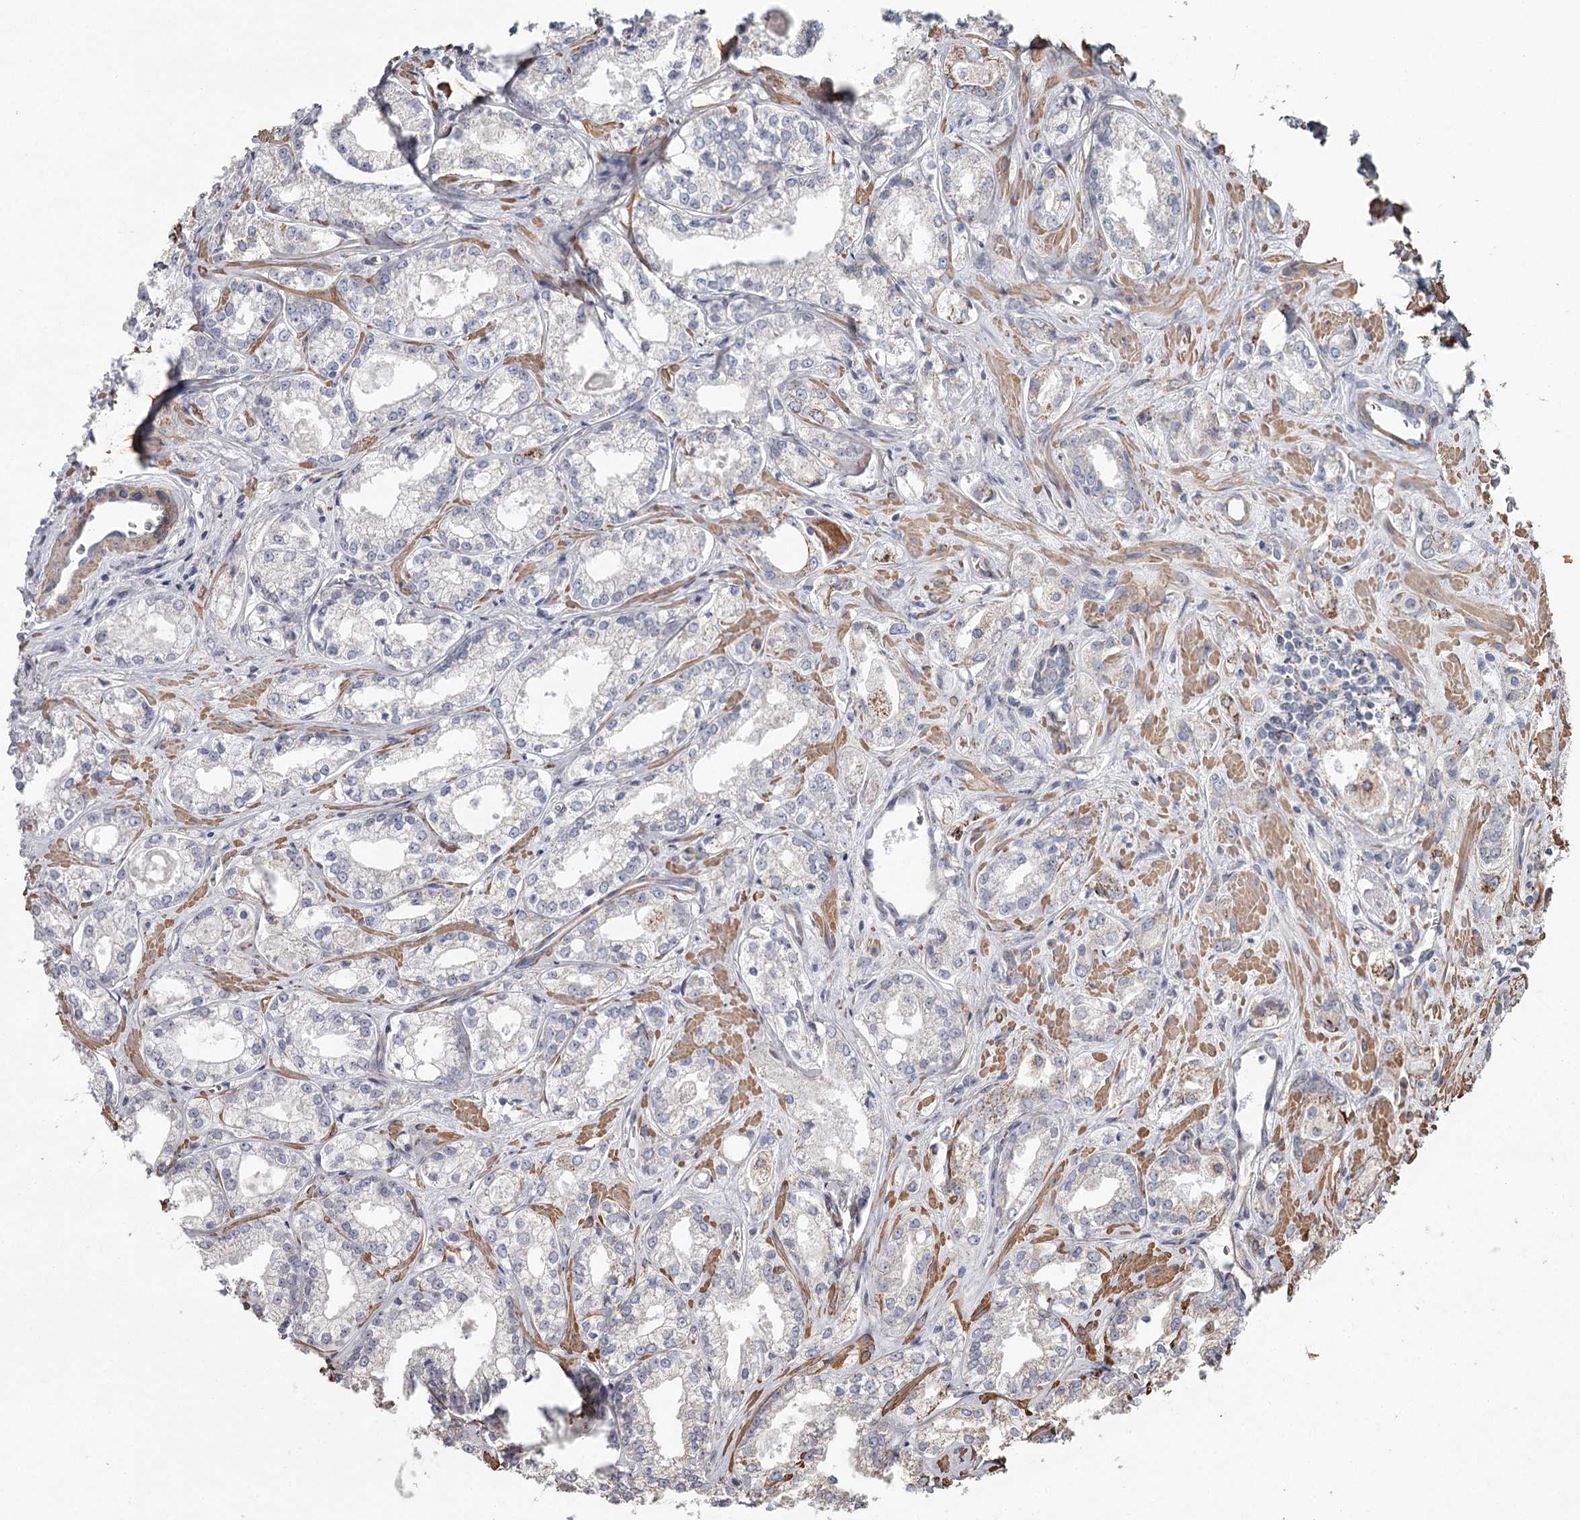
{"staining": {"intensity": "negative", "quantity": "none", "location": "none"}, "tissue": "prostate cancer", "cell_type": "Tumor cells", "image_type": "cancer", "snomed": [{"axis": "morphology", "description": "Adenocarcinoma, Low grade"}, {"axis": "topography", "description": "Prostate"}], "caption": "Immunohistochemistry (IHC) image of neoplastic tissue: prostate low-grade adenocarcinoma stained with DAB (3,3'-diaminobenzidine) exhibits no significant protein positivity in tumor cells.", "gene": "DHRS9", "patient": {"sex": "male", "age": 47}}